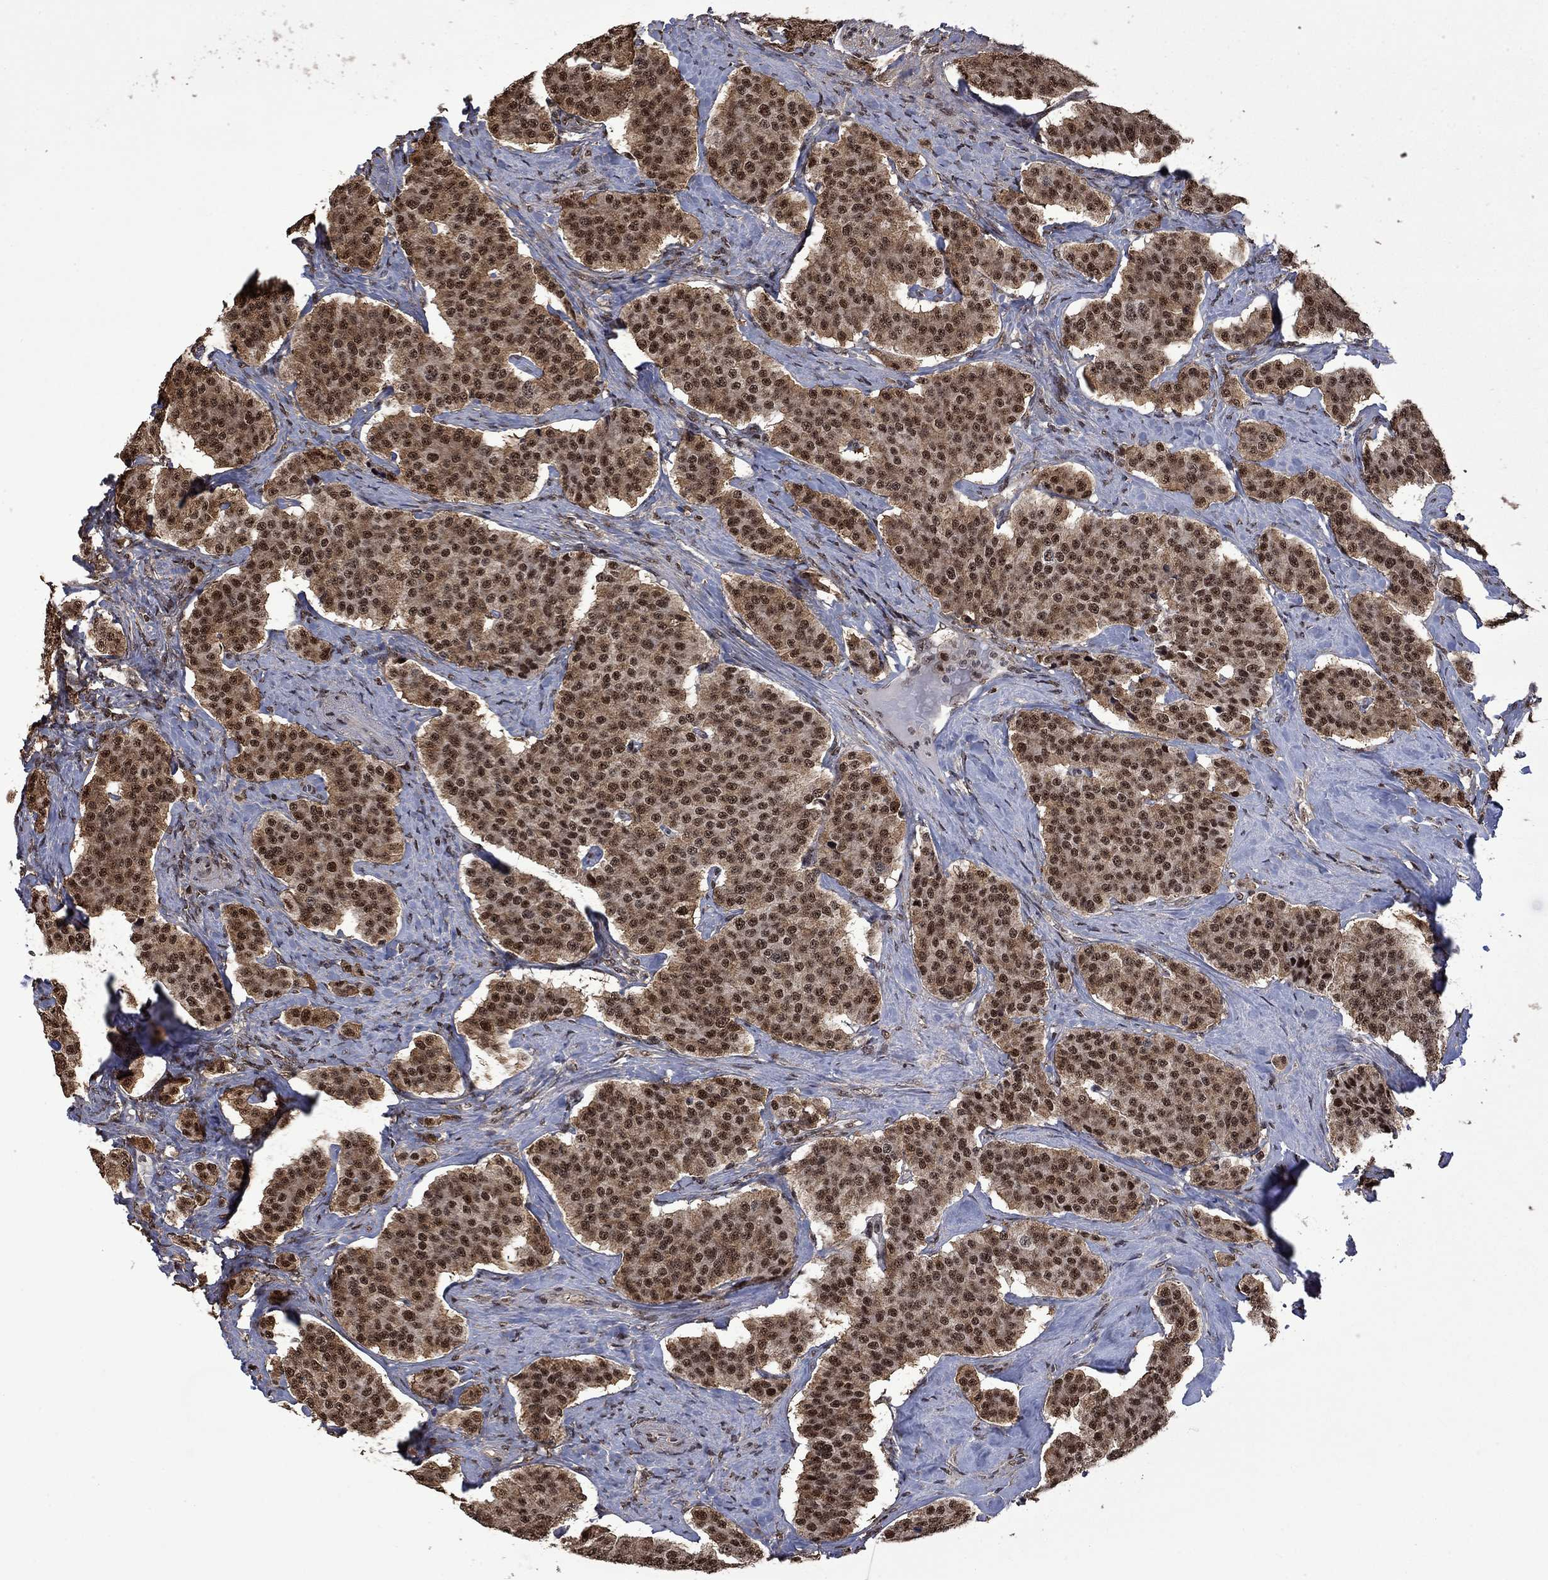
{"staining": {"intensity": "moderate", "quantity": ">75%", "location": "cytoplasmic/membranous,nuclear"}, "tissue": "carcinoid", "cell_type": "Tumor cells", "image_type": "cancer", "snomed": [{"axis": "morphology", "description": "Carcinoid, malignant, NOS"}, {"axis": "topography", "description": "Small intestine"}], "caption": "Protein staining of malignant carcinoid tissue reveals moderate cytoplasmic/membranous and nuclear staining in approximately >75% of tumor cells.", "gene": "FBL", "patient": {"sex": "female", "age": 58}}